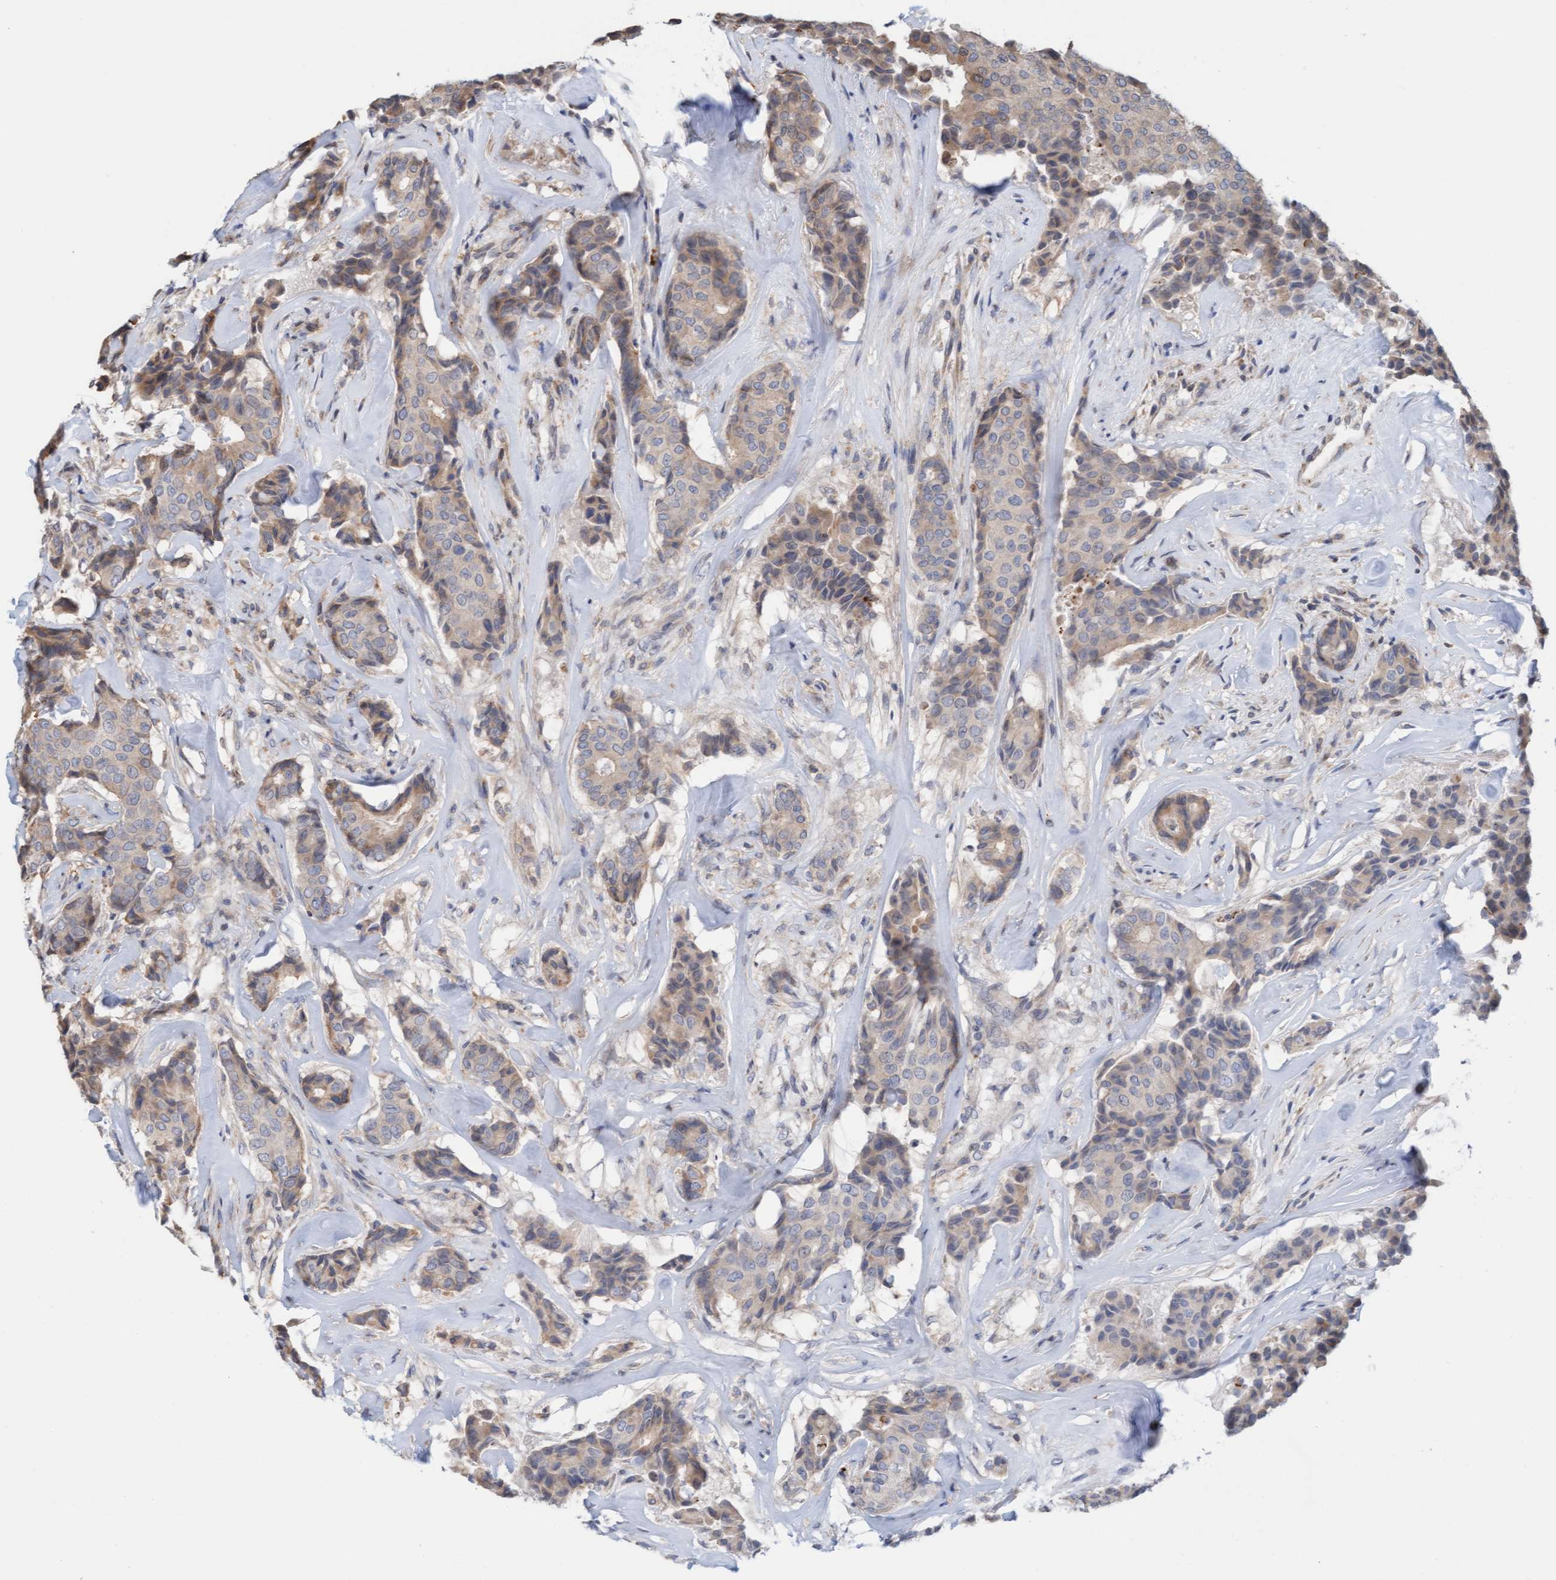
{"staining": {"intensity": "weak", "quantity": "25%-75%", "location": "cytoplasmic/membranous"}, "tissue": "breast cancer", "cell_type": "Tumor cells", "image_type": "cancer", "snomed": [{"axis": "morphology", "description": "Duct carcinoma"}, {"axis": "topography", "description": "Breast"}], "caption": "Immunohistochemical staining of breast cancer shows low levels of weak cytoplasmic/membranous expression in approximately 25%-75% of tumor cells. (DAB = brown stain, brightfield microscopy at high magnification).", "gene": "MMP8", "patient": {"sex": "female", "age": 75}}